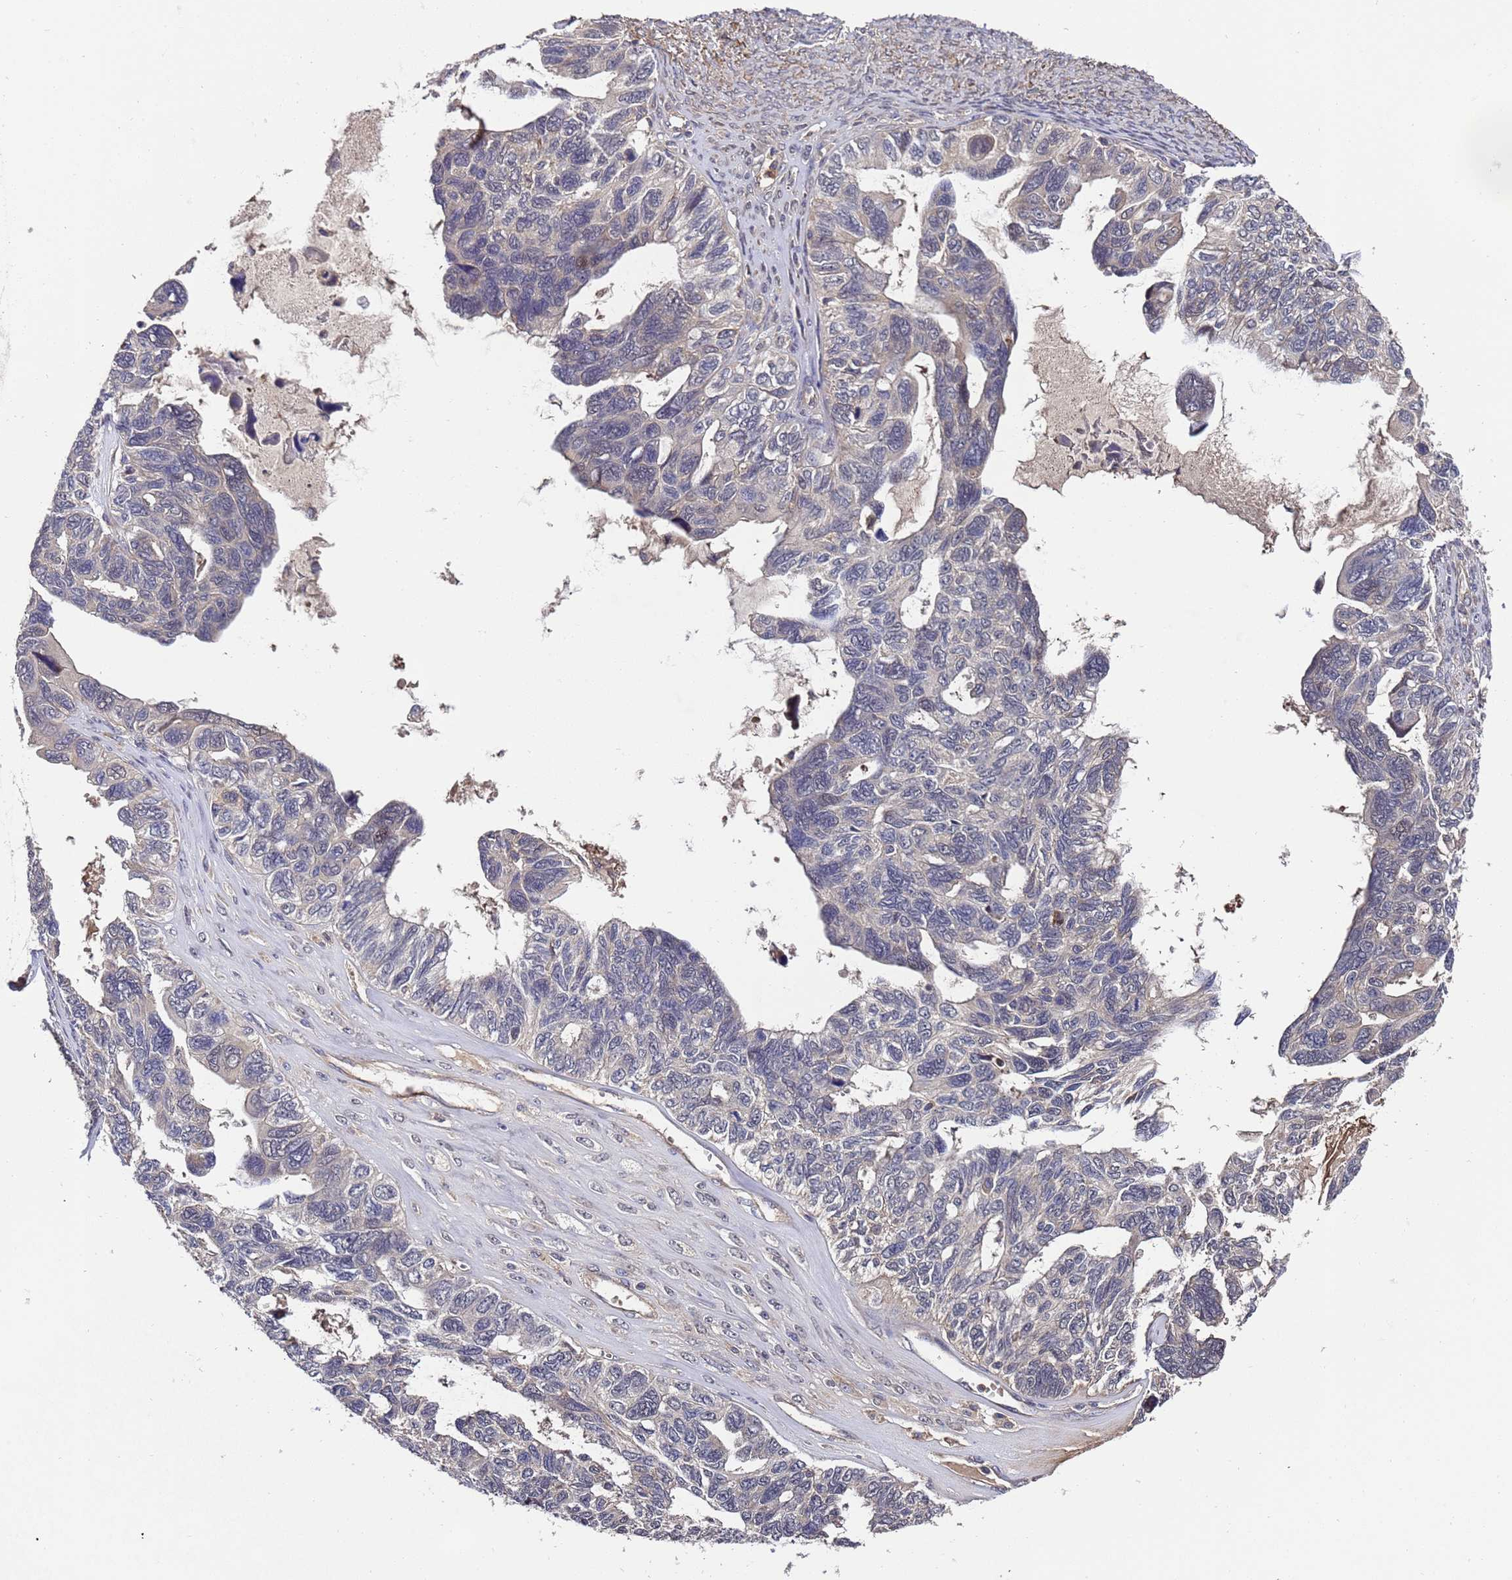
{"staining": {"intensity": "weak", "quantity": "<25%", "location": "nuclear"}, "tissue": "ovarian cancer", "cell_type": "Tumor cells", "image_type": "cancer", "snomed": [{"axis": "morphology", "description": "Cystadenocarcinoma, serous, NOS"}, {"axis": "topography", "description": "Ovary"}], "caption": "This is an immunohistochemistry micrograph of serous cystadenocarcinoma (ovarian). There is no positivity in tumor cells.", "gene": "GSTCD", "patient": {"sex": "female", "age": 79}}